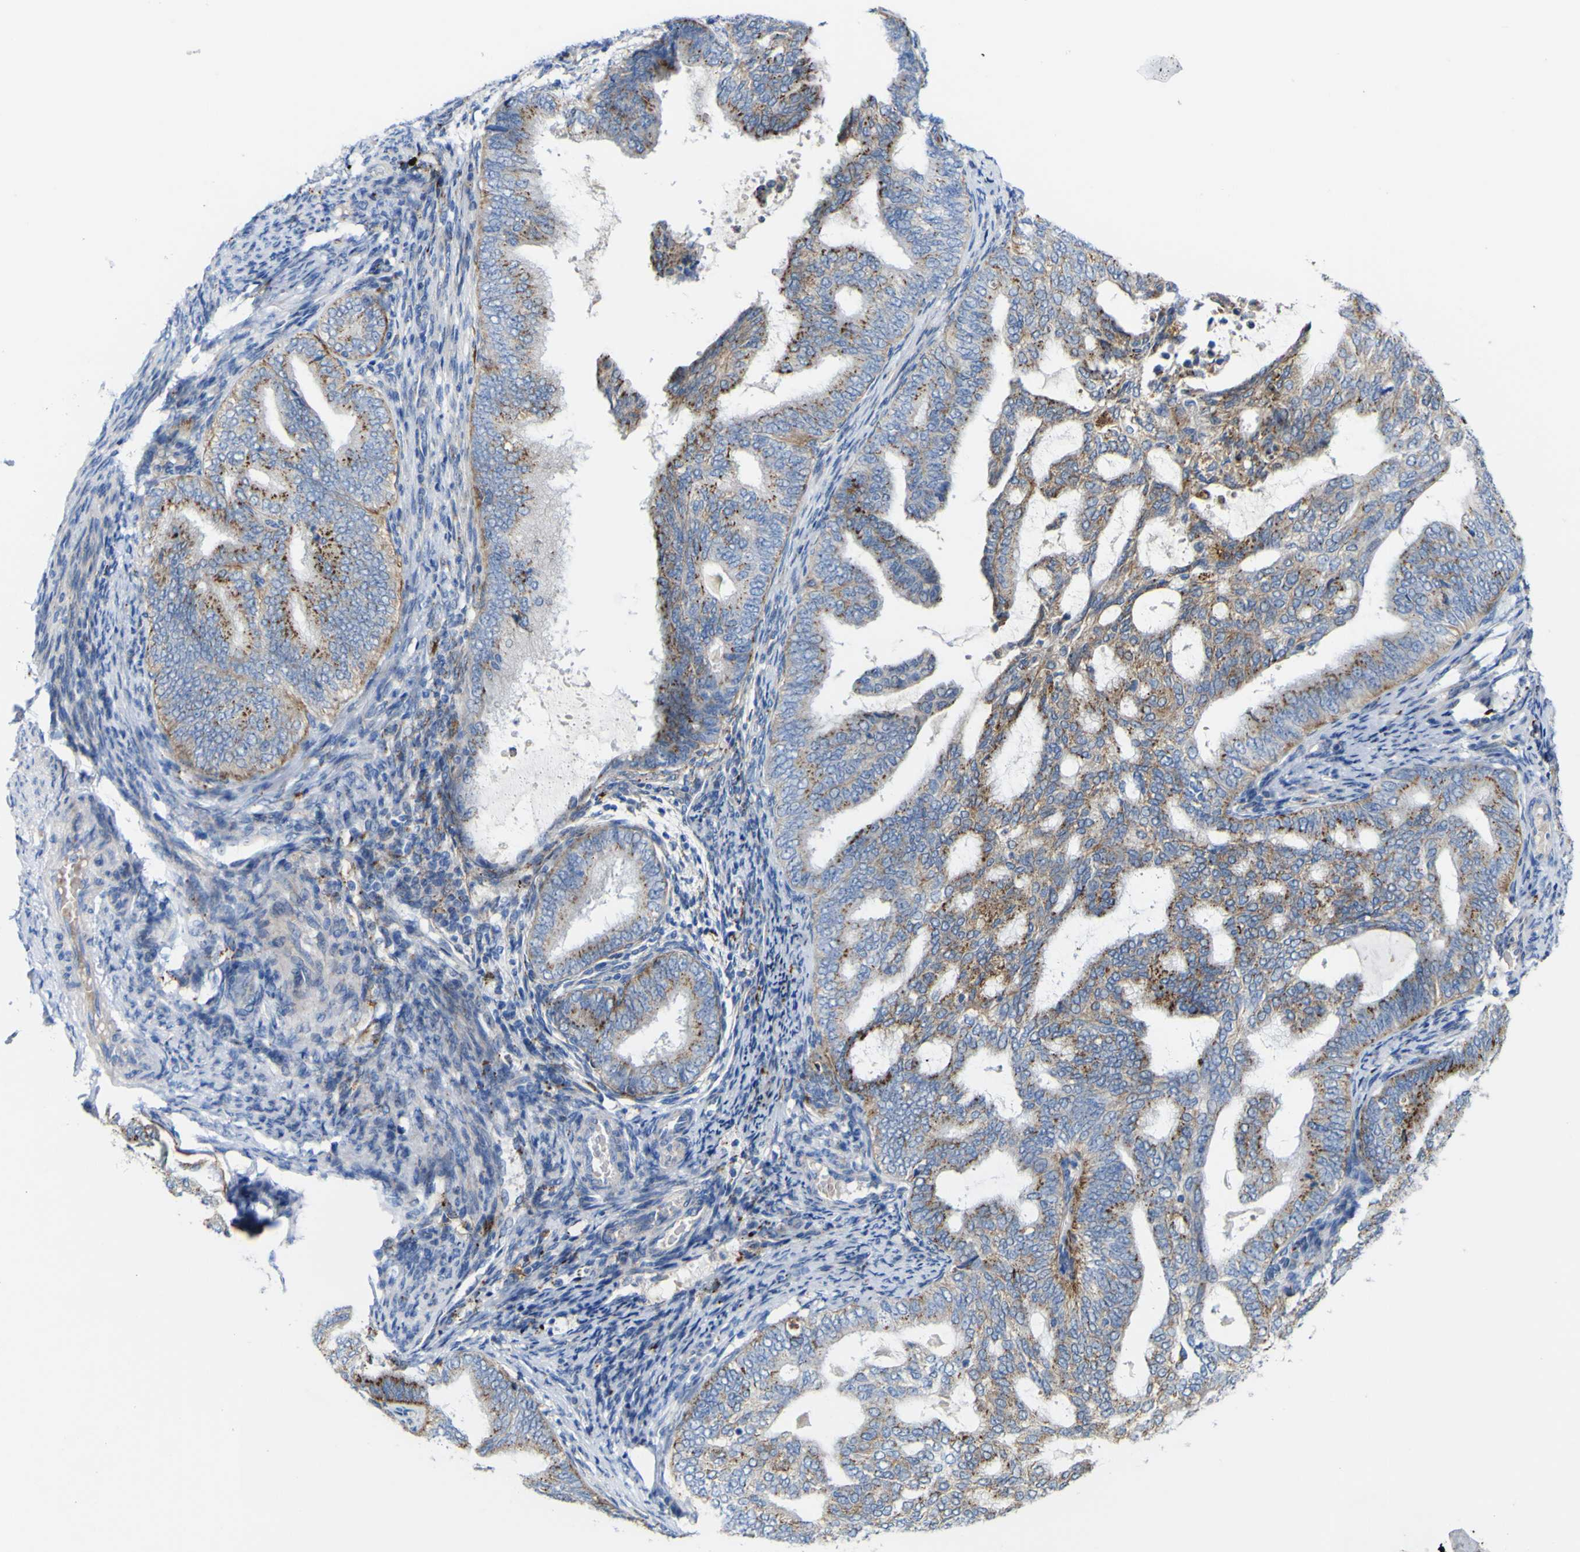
{"staining": {"intensity": "moderate", "quantity": ">75%", "location": "cytoplasmic/membranous"}, "tissue": "endometrial cancer", "cell_type": "Tumor cells", "image_type": "cancer", "snomed": [{"axis": "morphology", "description": "Adenocarcinoma, NOS"}, {"axis": "topography", "description": "Endometrium"}], "caption": "IHC (DAB (3,3'-diaminobenzidine)) staining of adenocarcinoma (endometrial) shows moderate cytoplasmic/membranous protein staining in about >75% of tumor cells. Immunohistochemistry (ihc) stains the protein in brown and the nuclei are stained blue.", "gene": "PTPRF", "patient": {"sex": "female", "age": 58}}